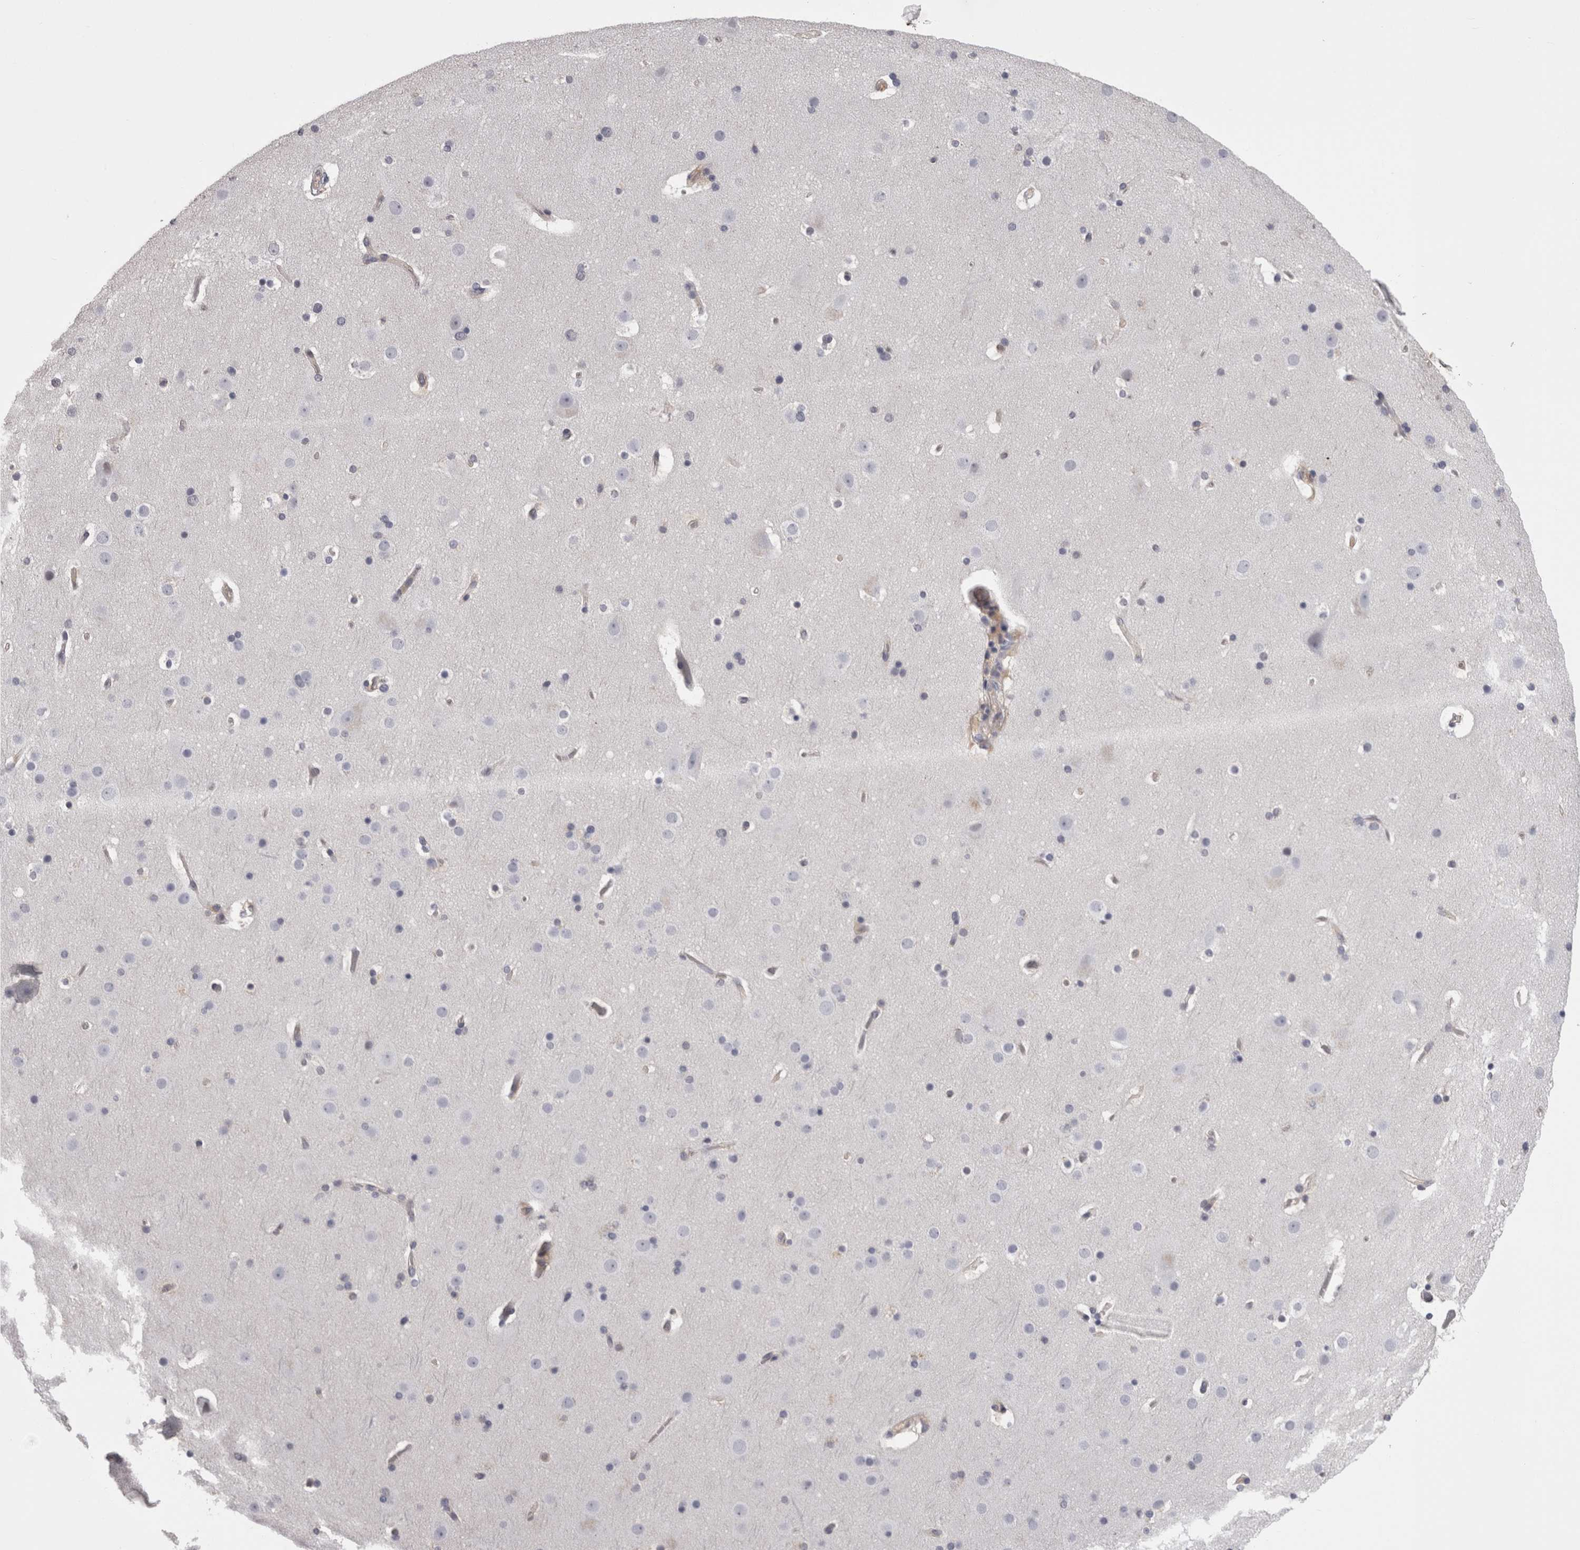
{"staining": {"intensity": "weak", "quantity": "25%-75%", "location": "cytoplasmic/membranous"}, "tissue": "cerebral cortex", "cell_type": "Endothelial cells", "image_type": "normal", "snomed": [{"axis": "morphology", "description": "Normal tissue, NOS"}, {"axis": "topography", "description": "Cerebral cortex"}], "caption": "This is a photomicrograph of immunohistochemistry staining of benign cerebral cortex, which shows weak positivity in the cytoplasmic/membranous of endothelial cells.", "gene": "LYZL6", "patient": {"sex": "male", "age": 57}}